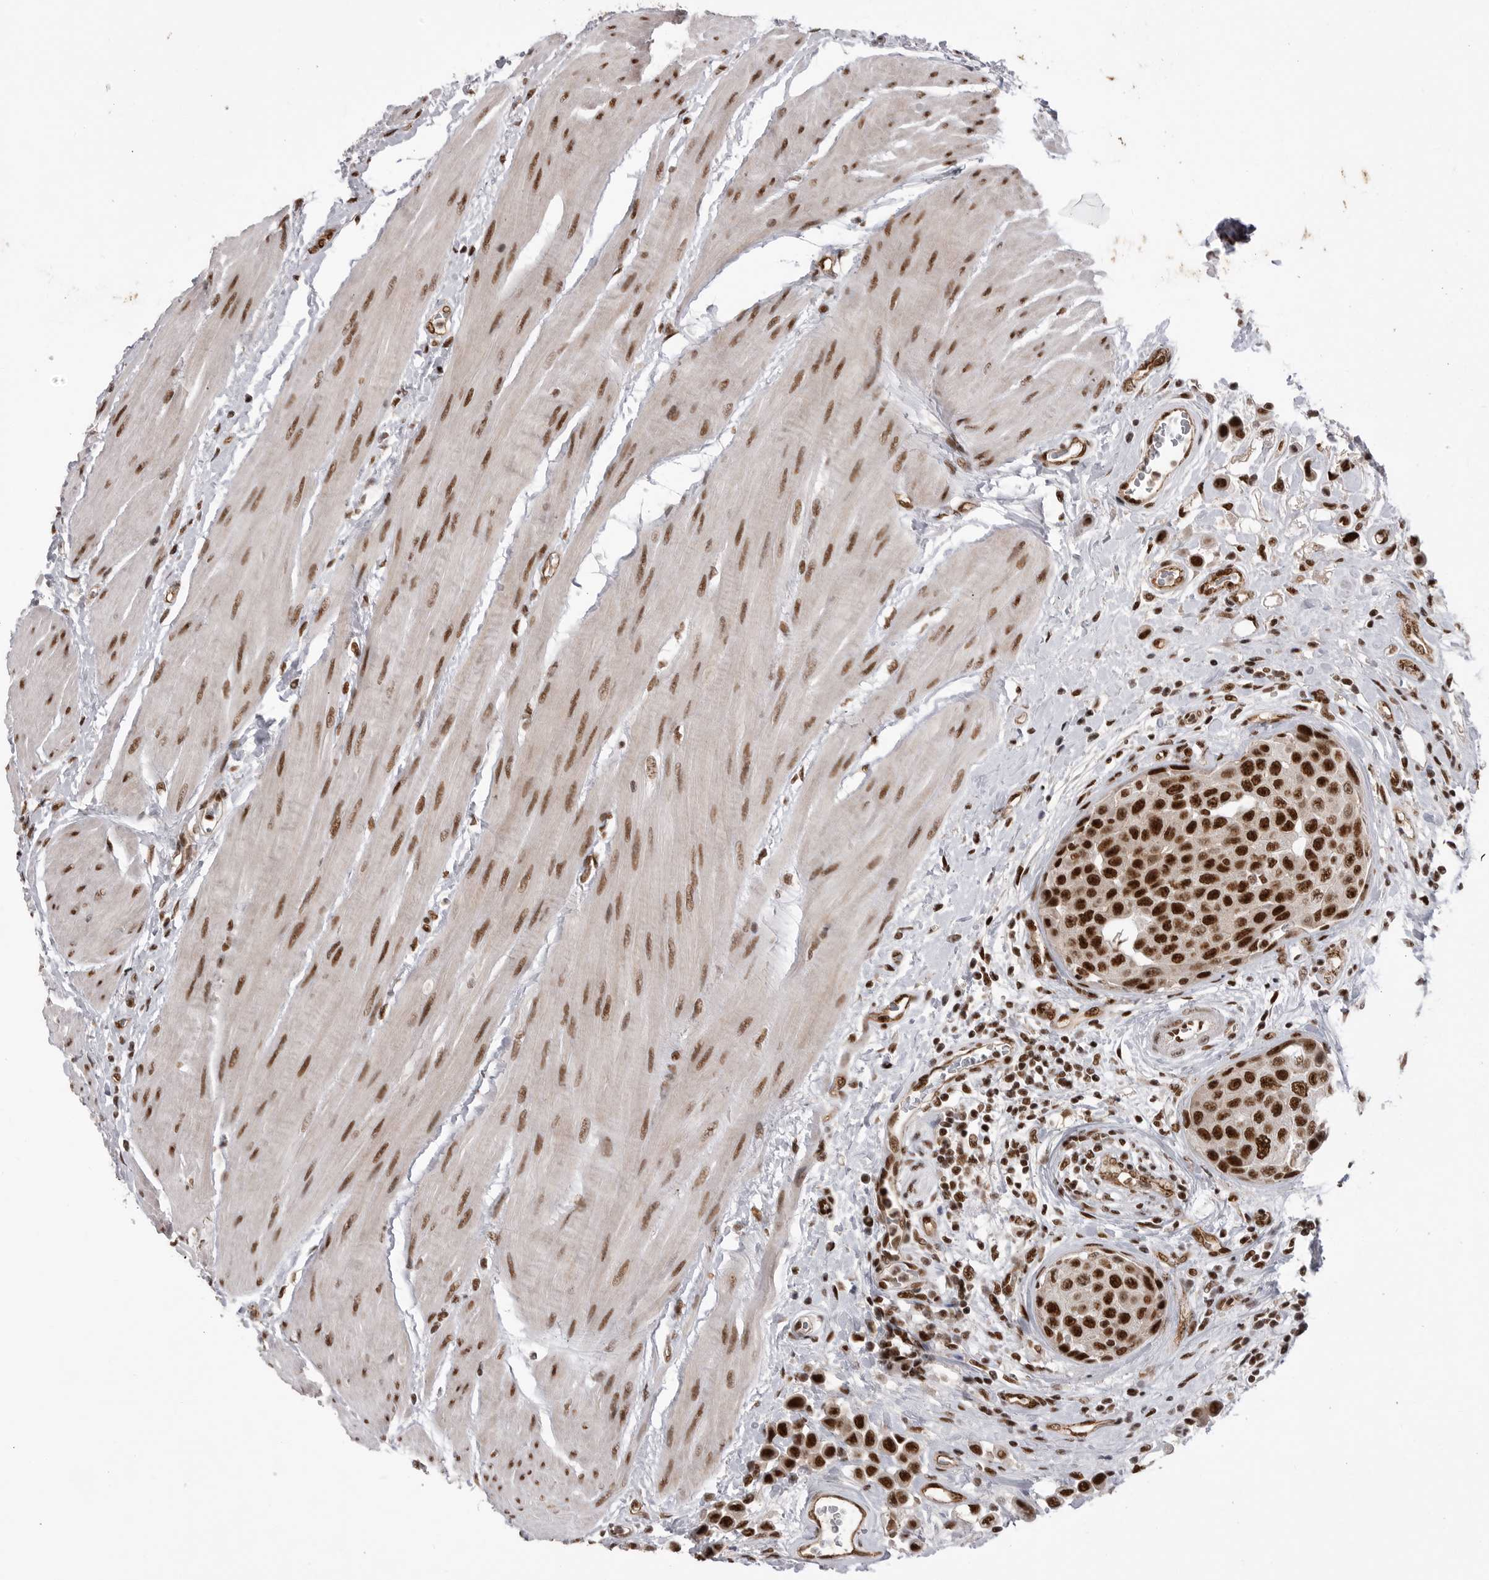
{"staining": {"intensity": "strong", "quantity": ">75%", "location": "nuclear"}, "tissue": "urothelial cancer", "cell_type": "Tumor cells", "image_type": "cancer", "snomed": [{"axis": "morphology", "description": "Urothelial carcinoma, High grade"}, {"axis": "topography", "description": "Urinary bladder"}], "caption": "Urothelial cancer stained with a brown dye shows strong nuclear positive expression in about >75% of tumor cells.", "gene": "PPP1R8", "patient": {"sex": "male", "age": 50}}